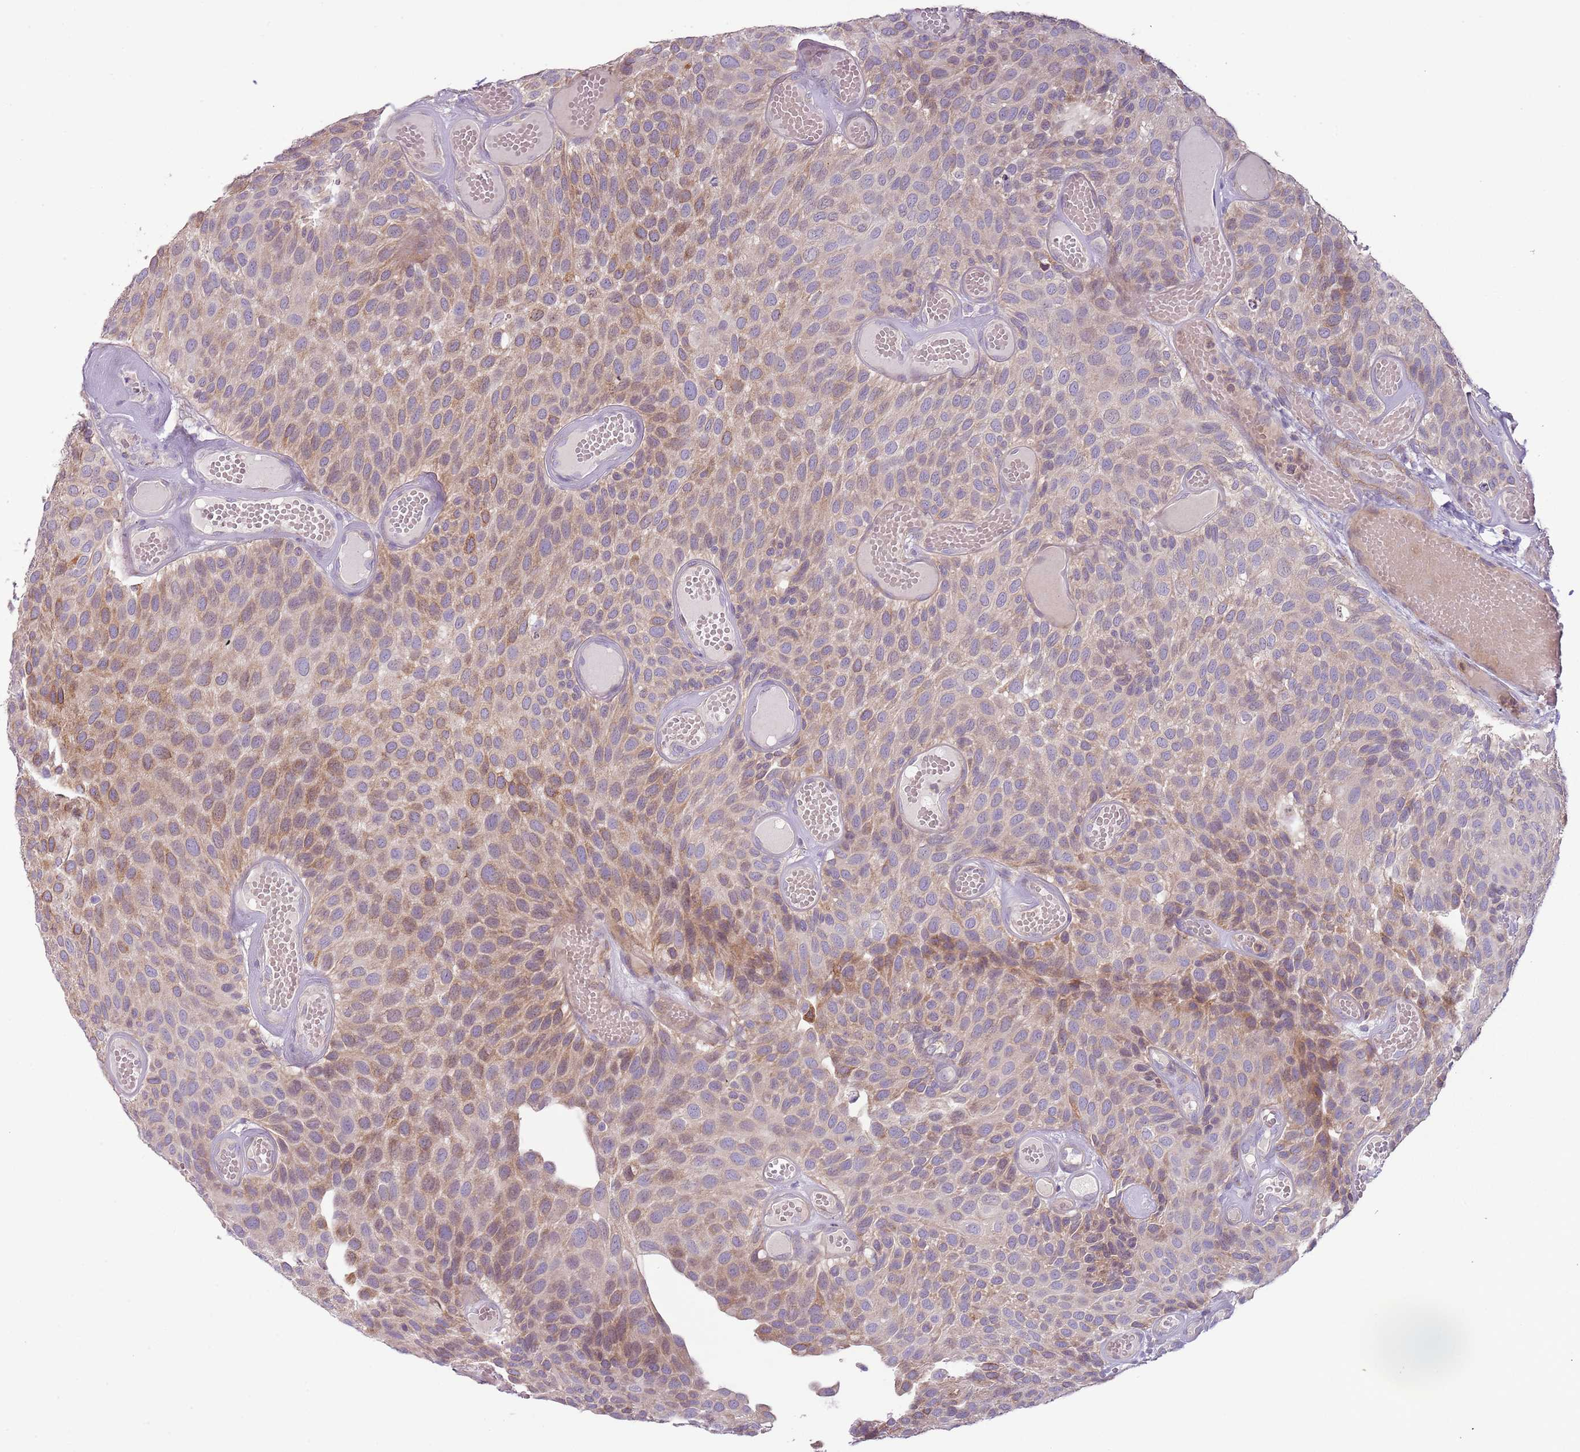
{"staining": {"intensity": "moderate", "quantity": "25%-75%", "location": "cytoplasmic/membranous"}, "tissue": "urothelial cancer", "cell_type": "Tumor cells", "image_type": "cancer", "snomed": [{"axis": "morphology", "description": "Urothelial carcinoma, Low grade"}, {"axis": "topography", "description": "Urinary bladder"}], "caption": "Brown immunohistochemical staining in low-grade urothelial carcinoma reveals moderate cytoplasmic/membranous expression in about 25%-75% of tumor cells.", "gene": "DTD2", "patient": {"sex": "male", "age": 89}}